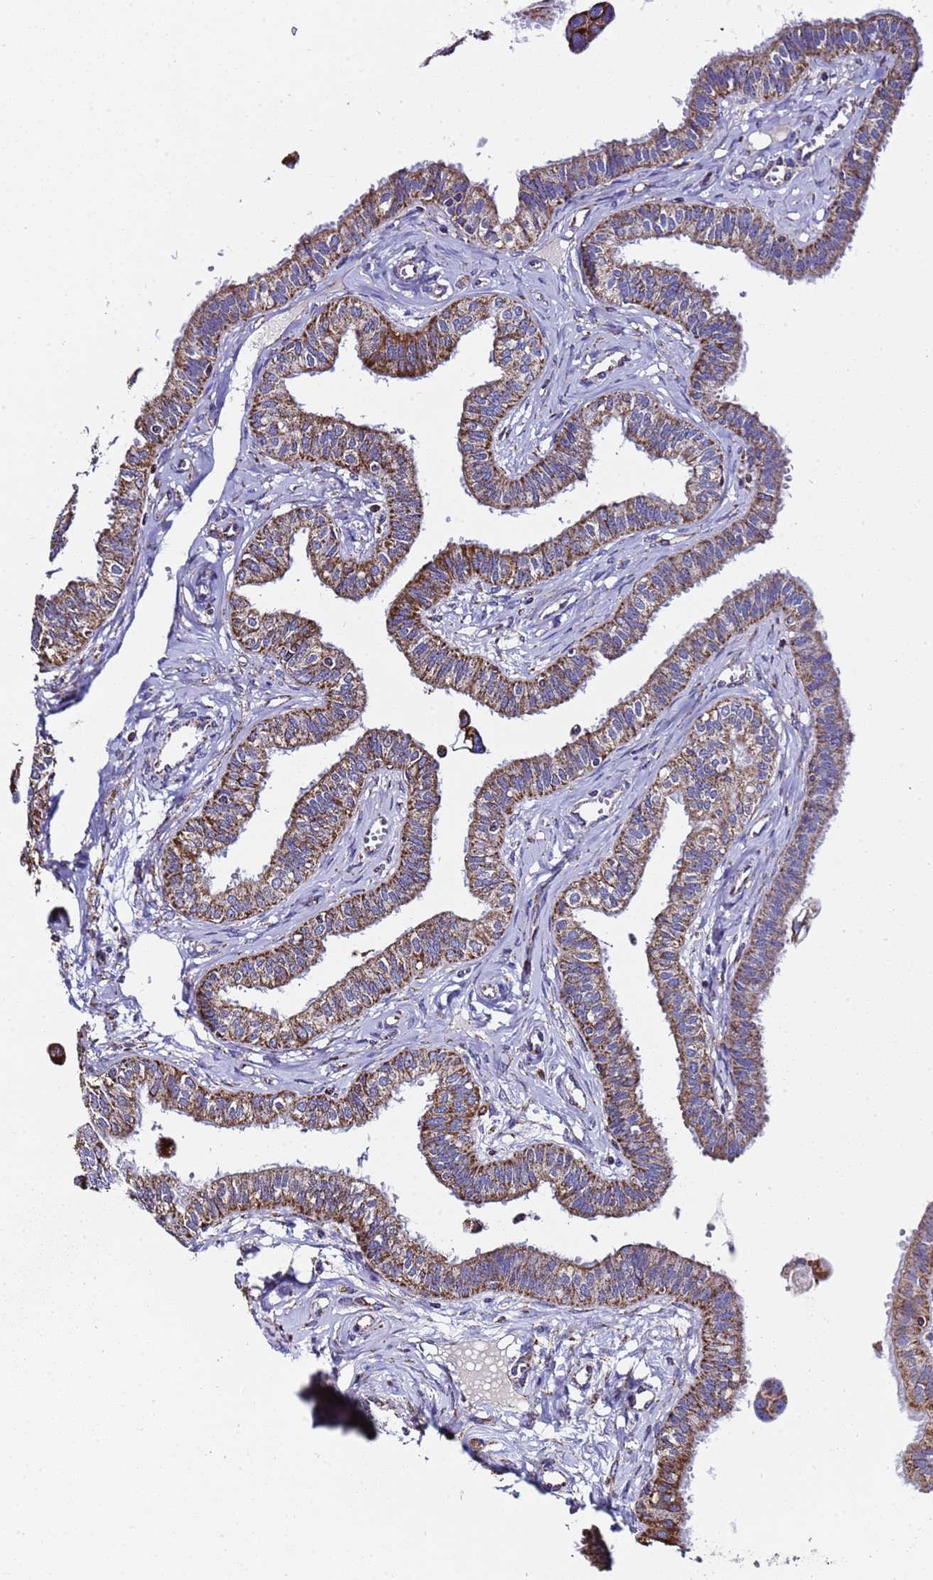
{"staining": {"intensity": "strong", "quantity": ">75%", "location": "cytoplasmic/membranous"}, "tissue": "fallopian tube", "cell_type": "Glandular cells", "image_type": "normal", "snomed": [{"axis": "morphology", "description": "Normal tissue, NOS"}, {"axis": "morphology", "description": "Carcinoma, NOS"}, {"axis": "topography", "description": "Fallopian tube"}, {"axis": "topography", "description": "Ovary"}], "caption": "Glandular cells demonstrate high levels of strong cytoplasmic/membranous positivity in approximately >75% of cells in unremarkable fallopian tube.", "gene": "MRPS12", "patient": {"sex": "female", "age": 59}}